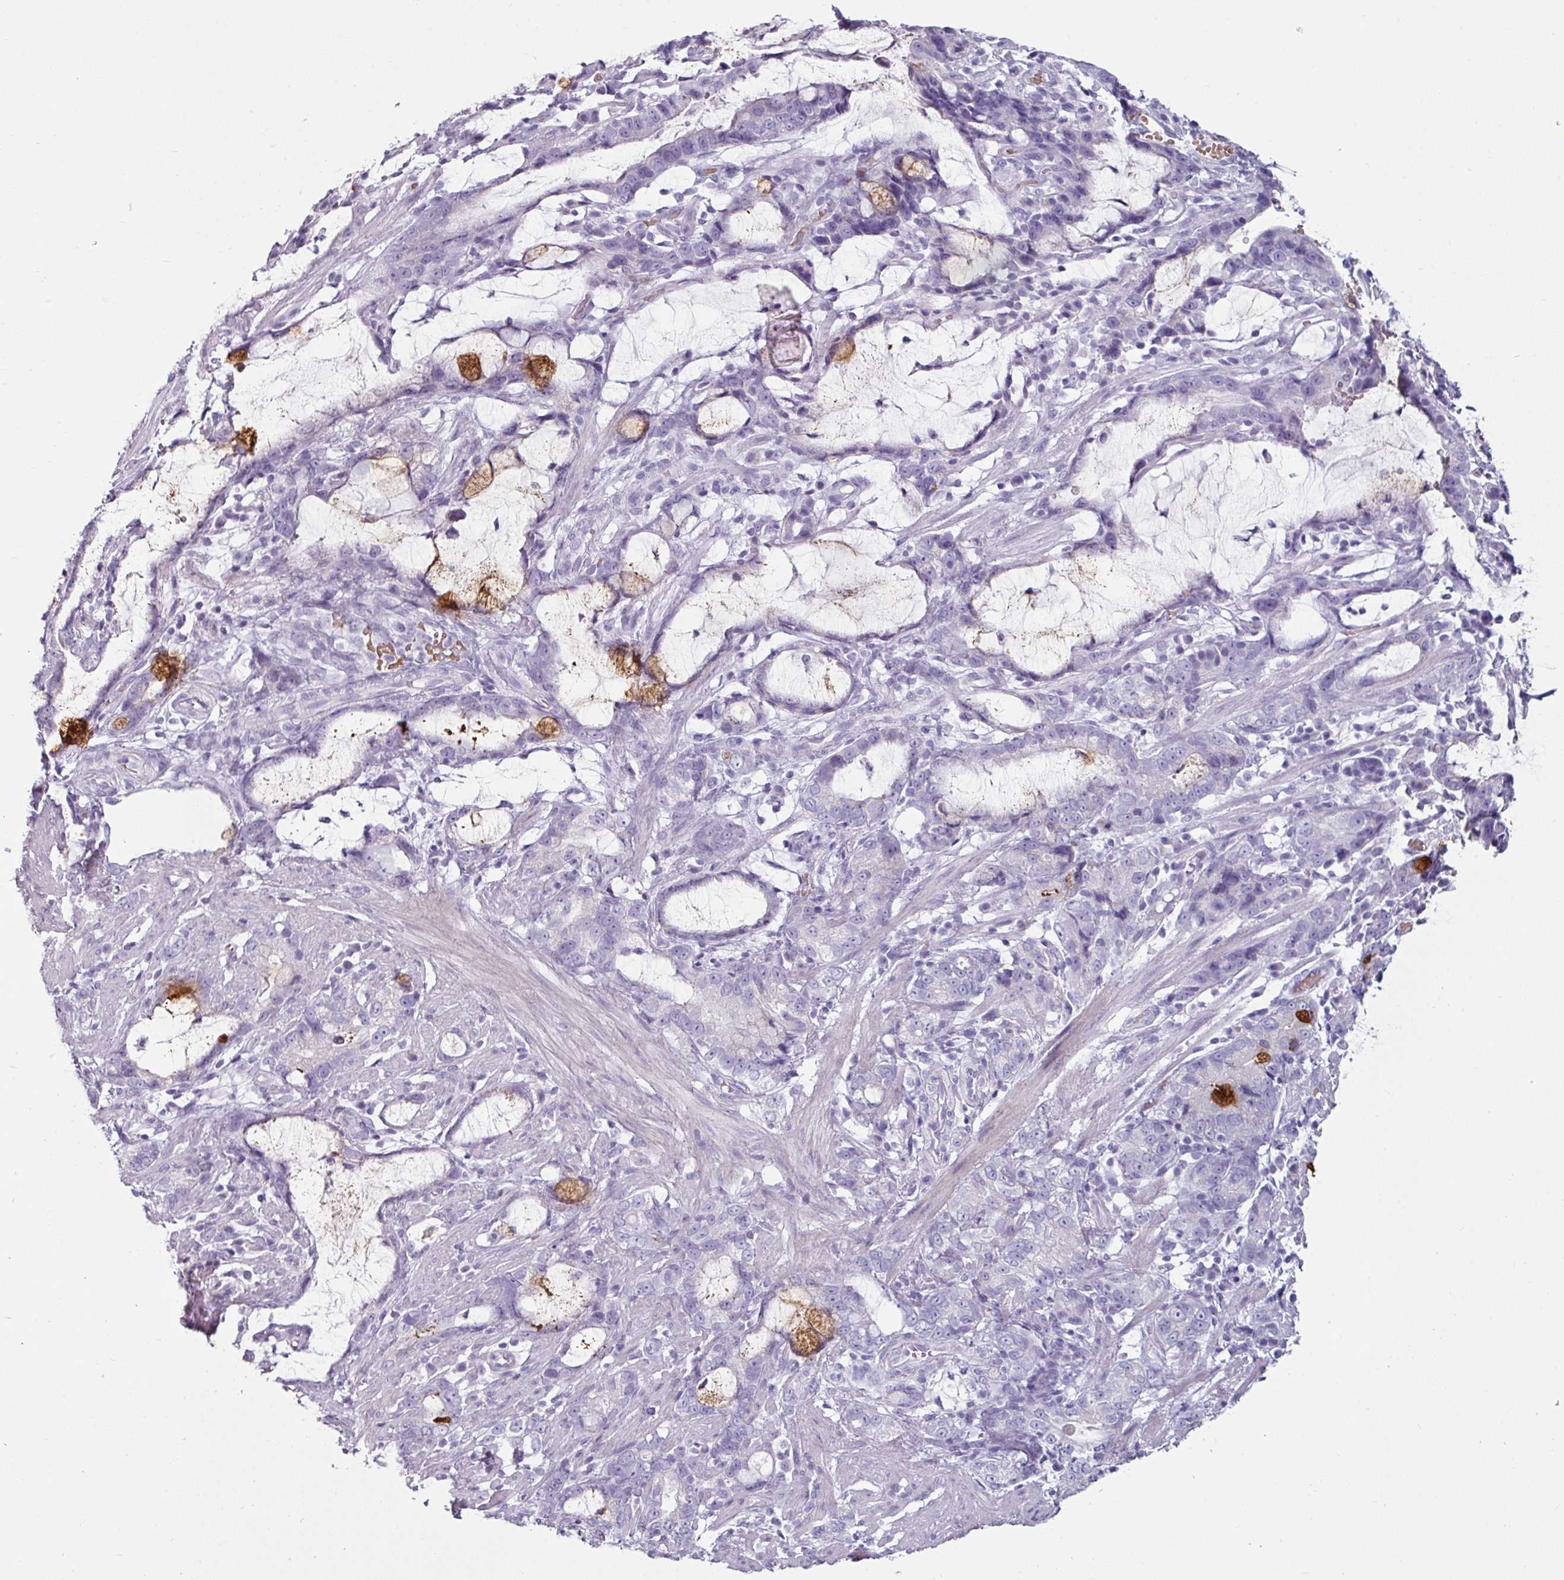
{"staining": {"intensity": "negative", "quantity": "none", "location": "none"}, "tissue": "stomach cancer", "cell_type": "Tumor cells", "image_type": "cancer", "snomed": [{"axis": "morphology", "description": "Adenocarcinoma, NOS"}, {"axis": "topography", "description": "Stomach"}], "caption": "Tumor cells are negative for brown protein staining in adenocarcinoma (stomach). (Stains: DAB (3,3'-diaminobenzidine) IHC with hematoxylin counter stain, Microscopy: brightfield microscopy at high magnification).", "gene": "CLCA1", "patient": {"sex": "male", "age": 55}}